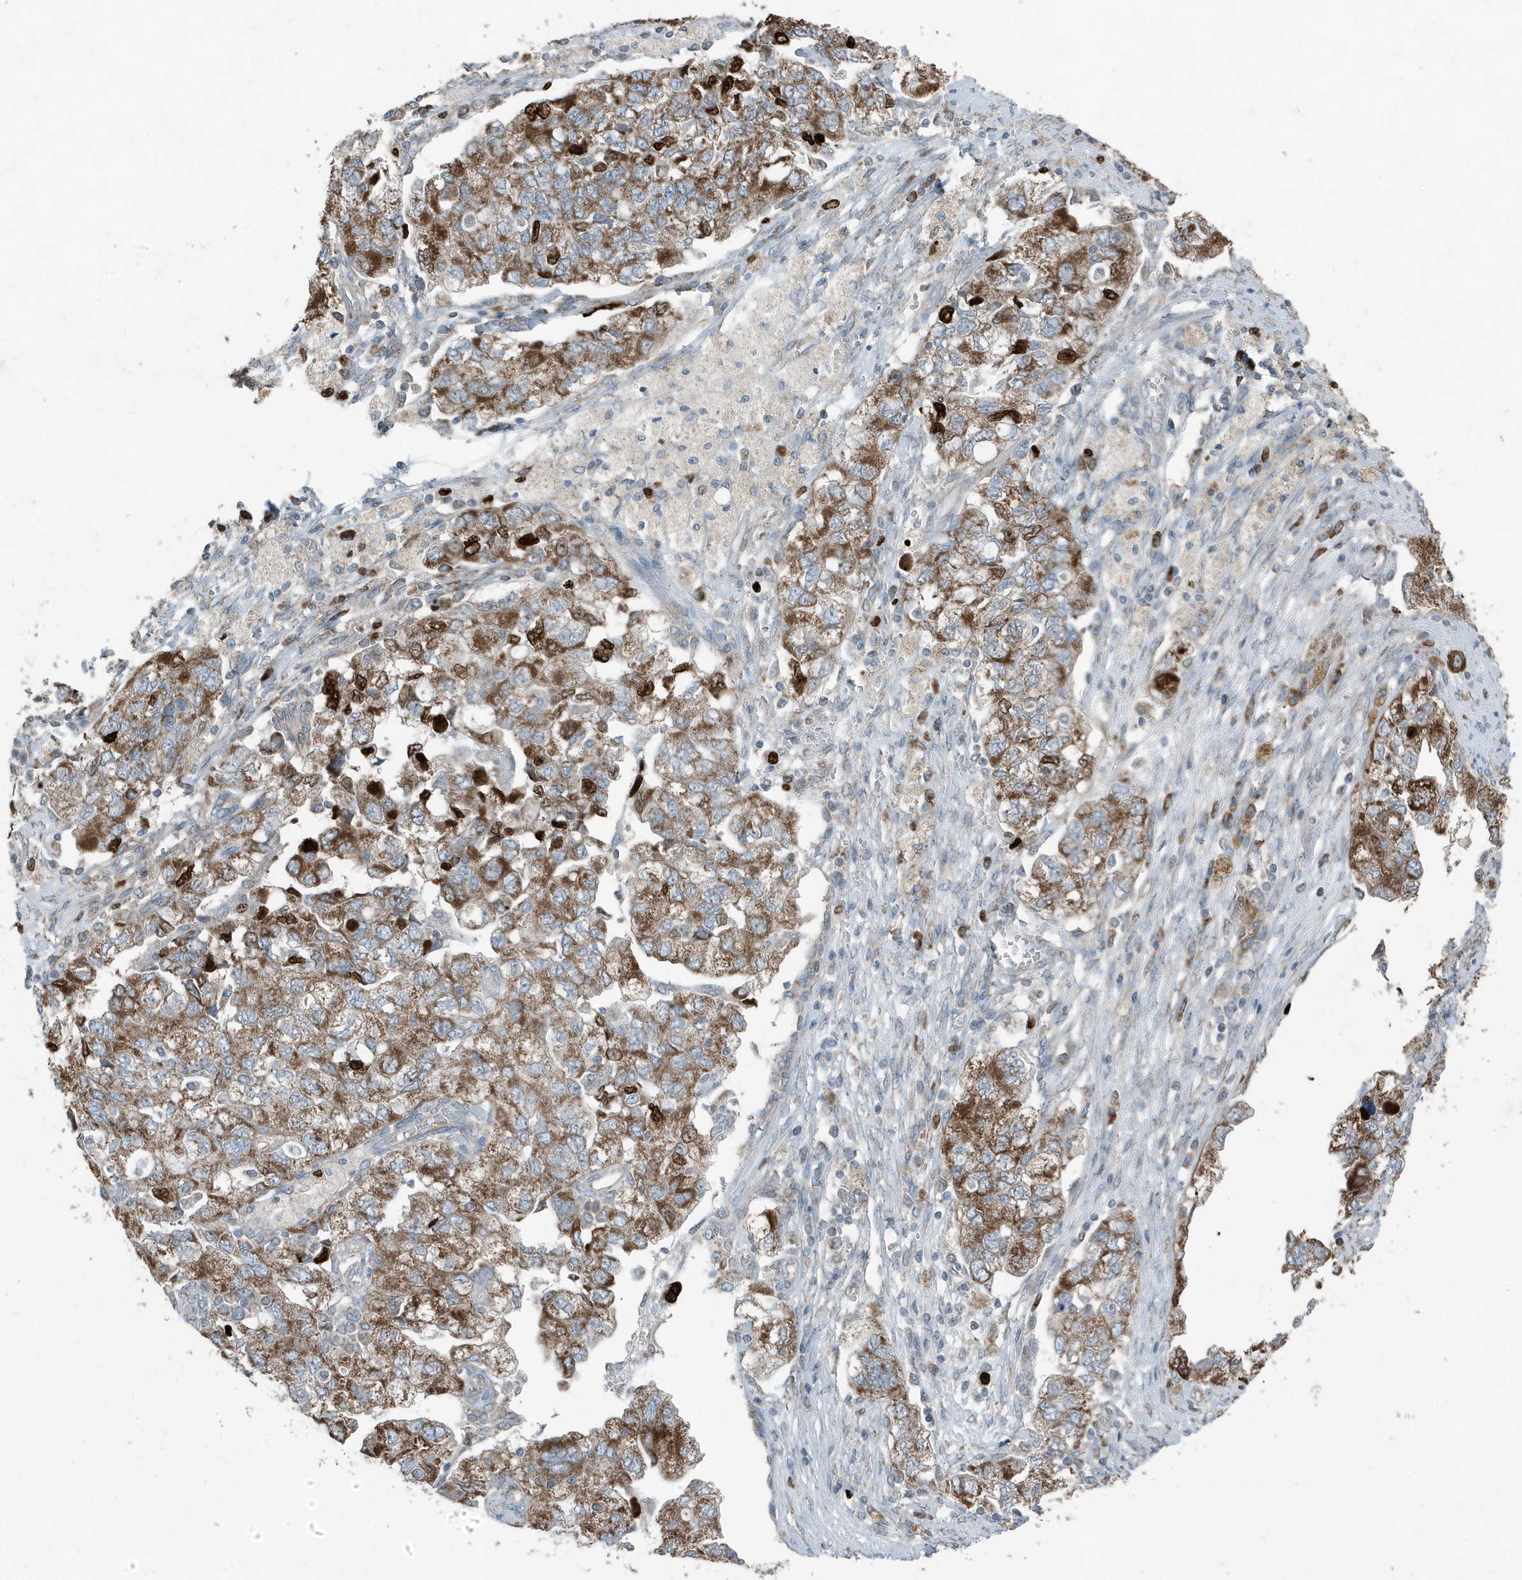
{"staining": {"intensity": "moderate", "quantity": ">75%", "location": "cytoplasmic/membranous"}, "tissue": "ovarian cancer", "cell_type": "Tumor cells", "image_type": "cancer", "snomed": [{"axis": "morphology", "description": "Carcinoma, NOS"}, {"axis": "morphology", "description": "Cystadenocarcinoma, serous, NOS"}, {"axis": "topography", "description": "Ovary"}], "caption": "Protein expression analysis of human ovarian cancer reveals moderate cytoplasmic/membranous expression in about >75% of tumor cells.", "gene": "MT-CYB", "patient": {"sex": "female", "age": 69}}